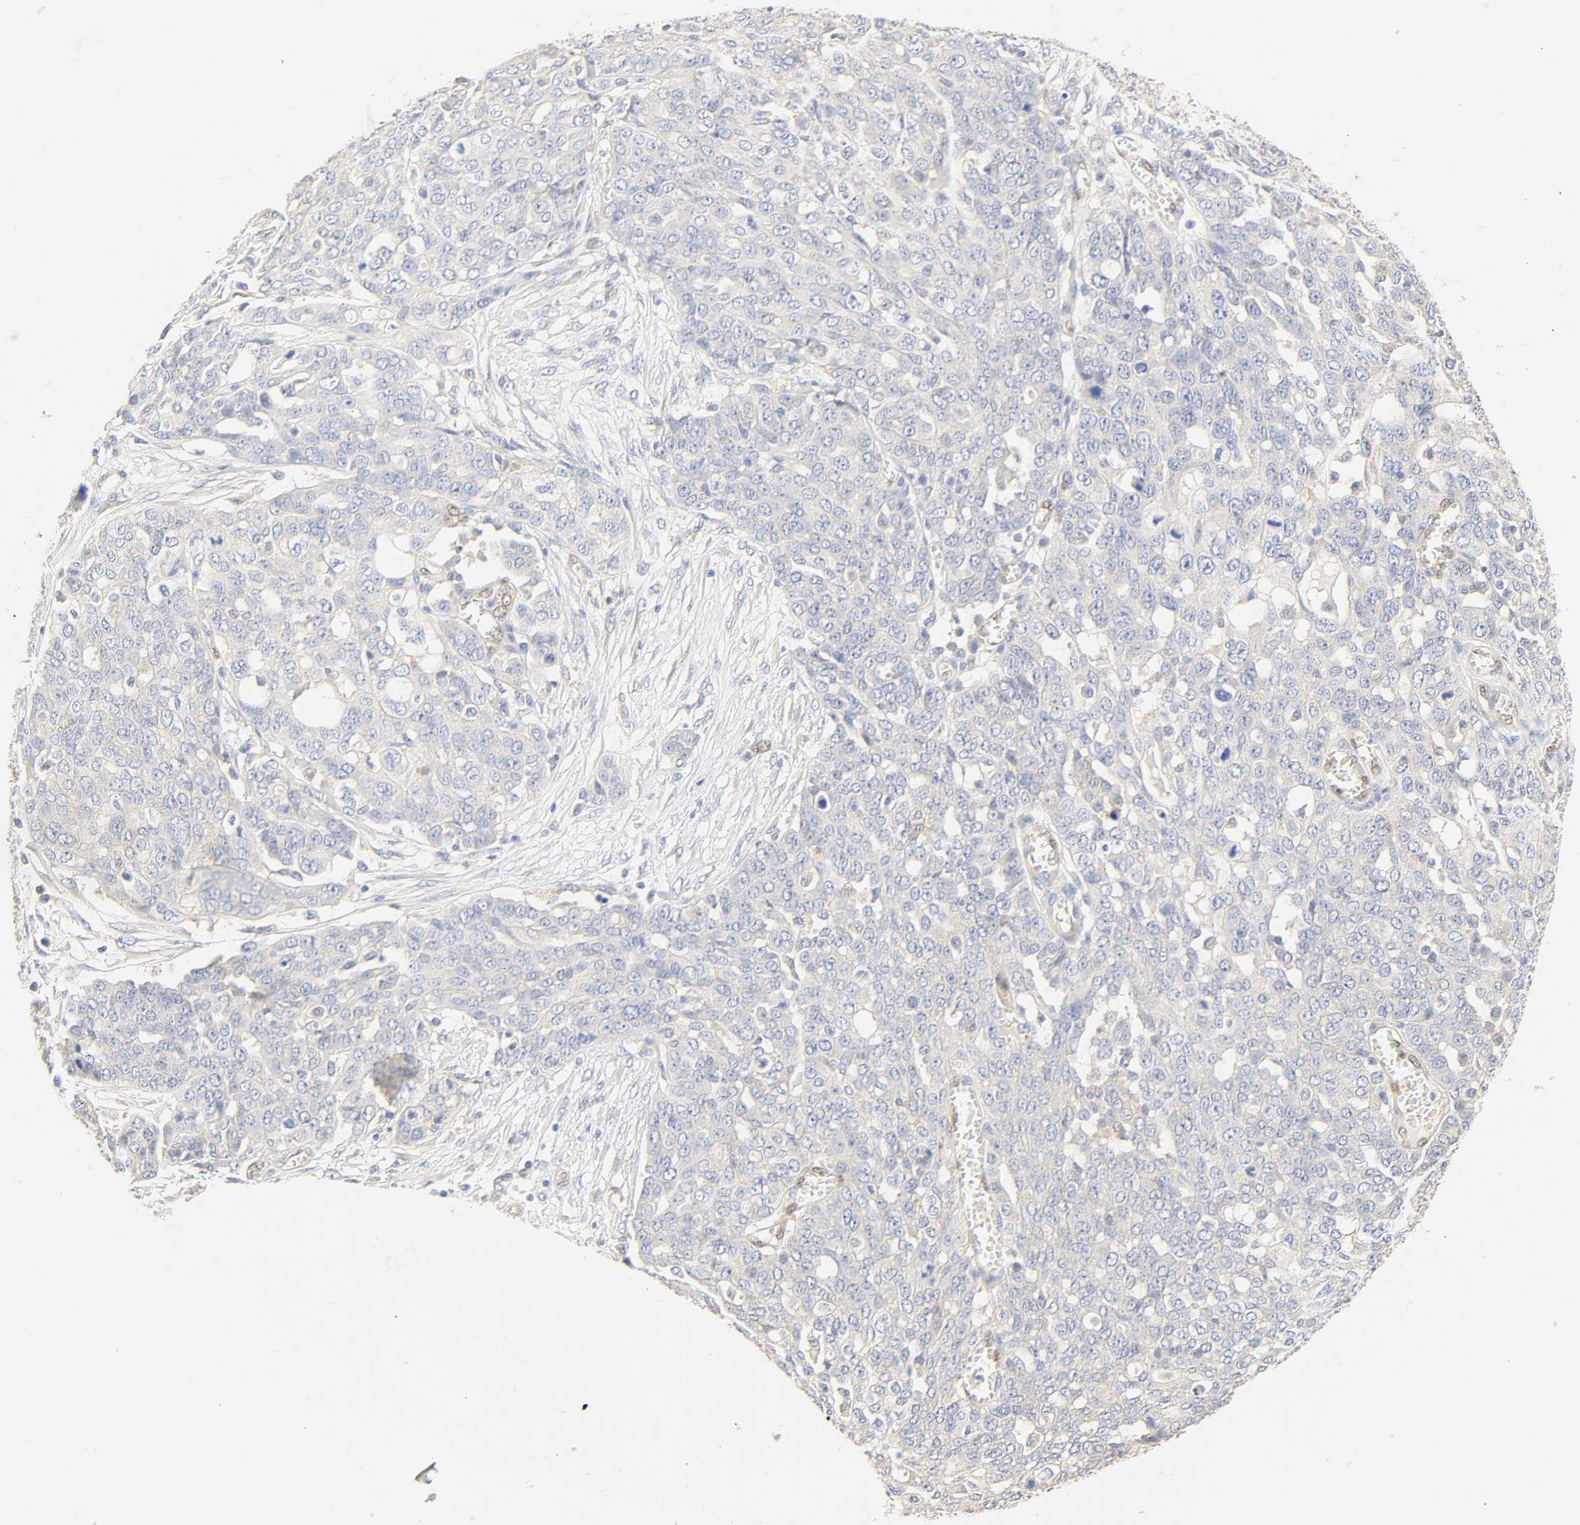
{"staining": {"intensity": "negative", "quantity": "none", "location": "none"}, "tissue": "ovarian cancer", "cell_type": "Tumor cells", "image_type": "cancer", "snomed": [{"axis": "morphology", "description": "Cystadenocarcinoma, serous, NOS"}, {"axis": "topography", "description": "Soft tissue"}, {"axis": "topography", "description": "Ovary"}], "caption": "Image shows no protein staining in tumor cells of ovarian cancer tissue.", "gene": "BORCS8-MEF2B", "patient": {"sex": "female", "age": 57}}